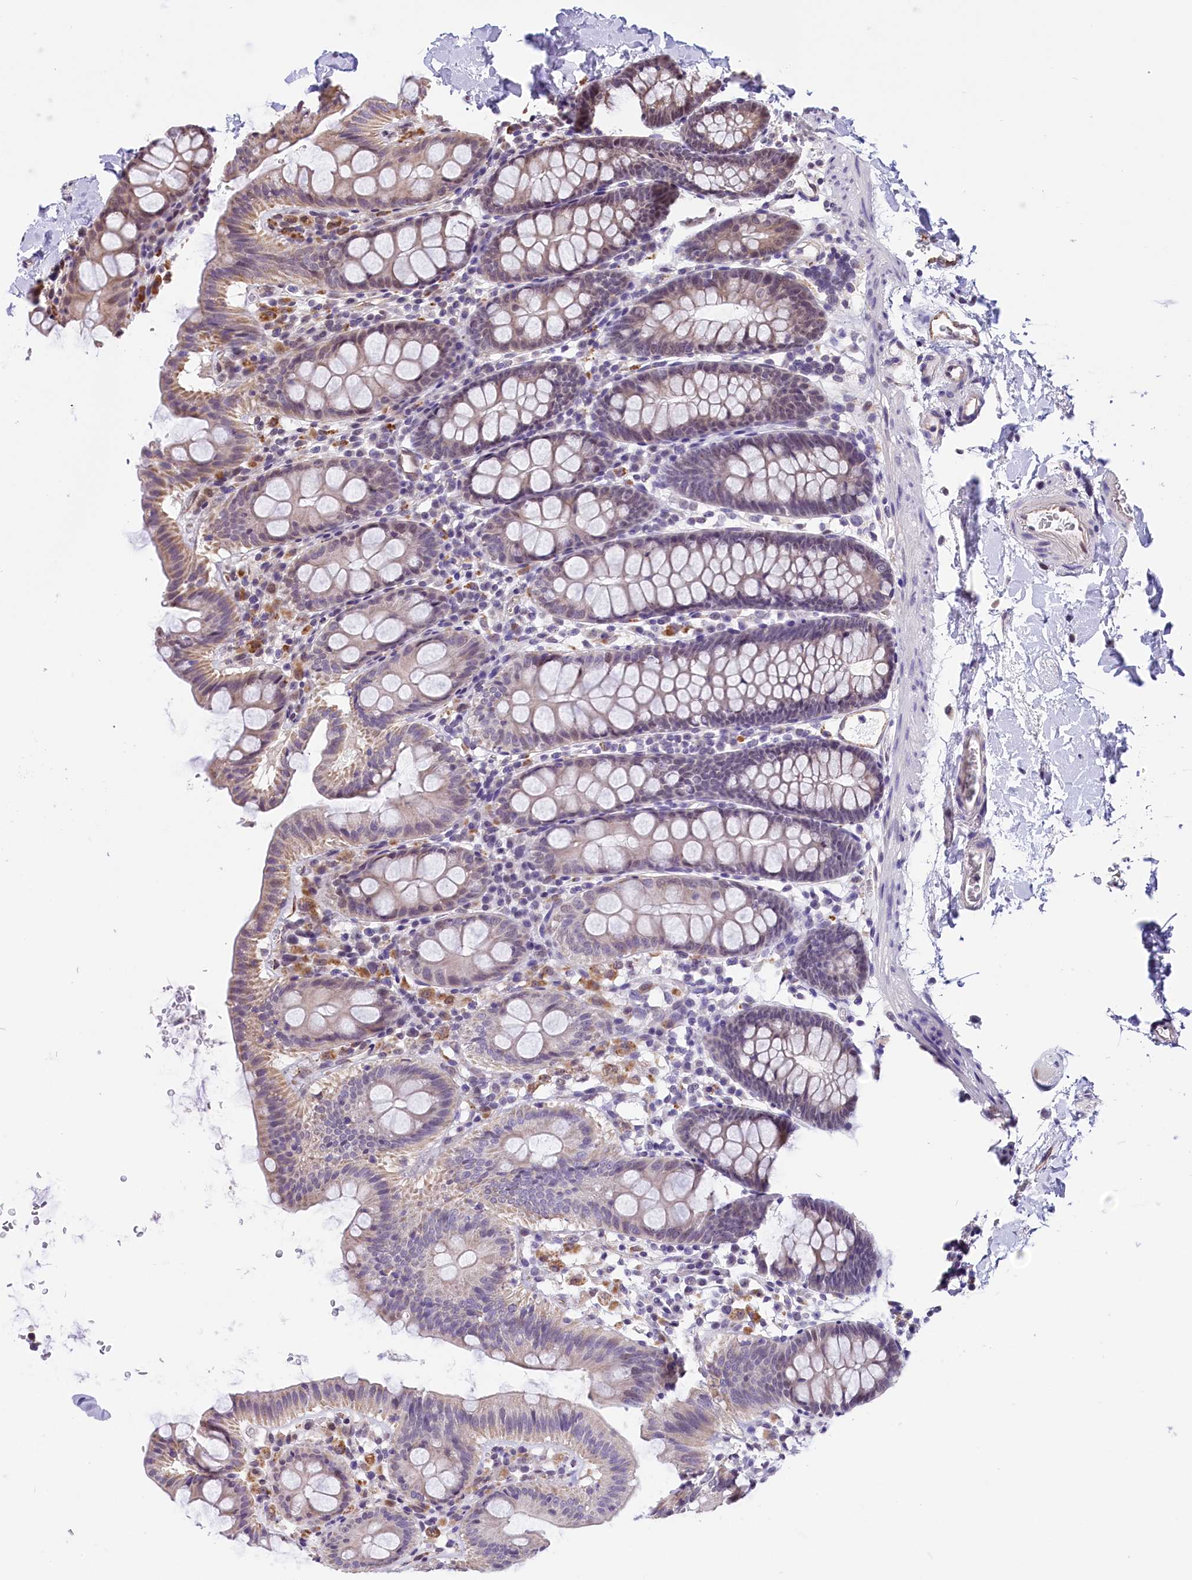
{"staining": {"intensity": "negative", "quantity": "none", "location": "none"}, "tissue": "colon", "cell_type": "Endothelial cells", "image_type": "normal", "snomed": [{"axis": "morphology", "description": "Normal tissue, NOS"}, {"axis": "topography", "description": "Colon"}], "caption": "Immunohistochemical staining of normal human colon displays no significant expression in endothelial cells.", "gene": "MRPL54", "patient": {"sex": "male", "age": 75}}